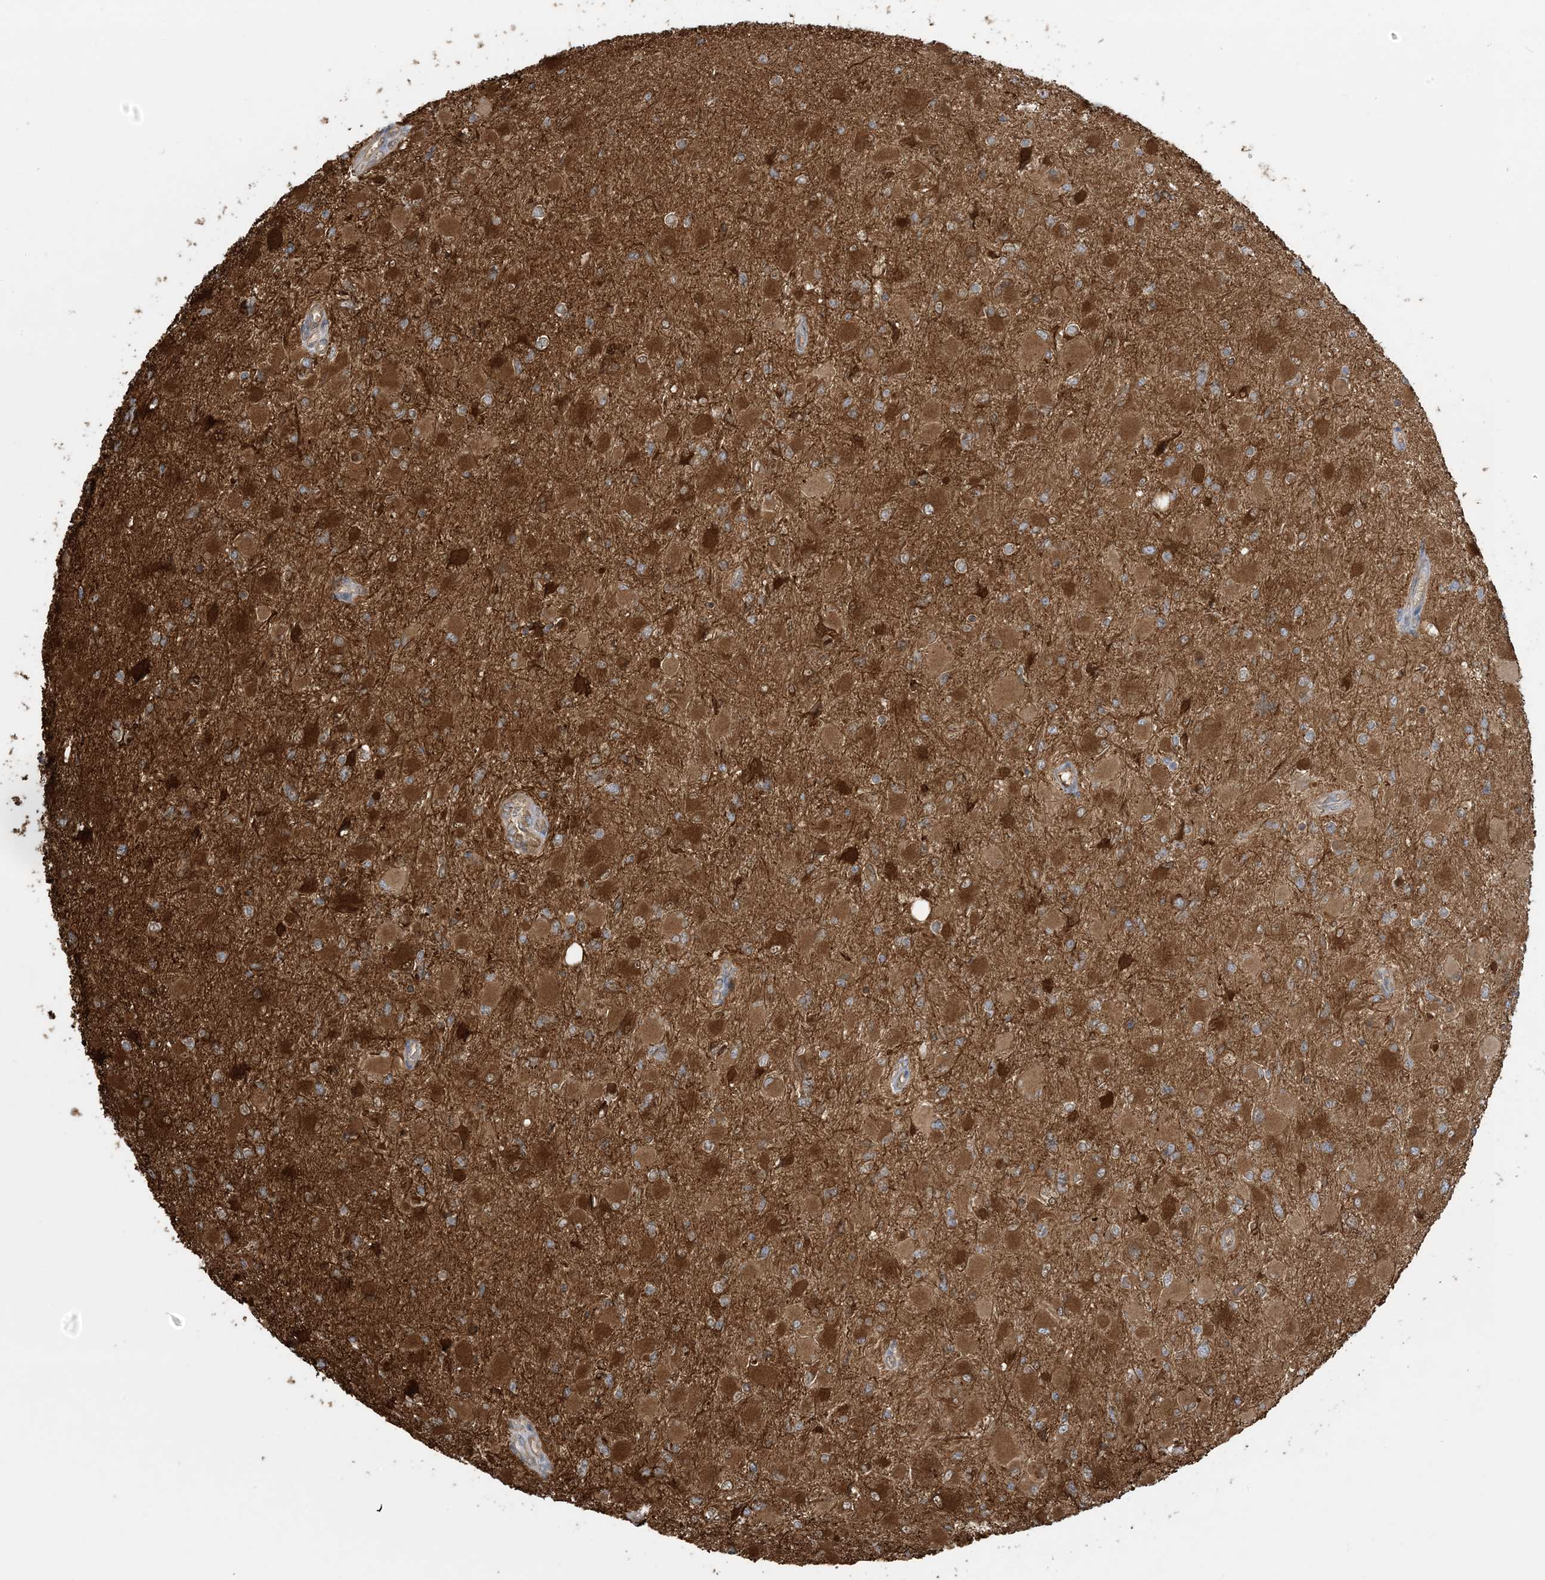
{"staining": {"intensity": "strong", "quantity": ">75%", "location": "cytoplasmic/membranous"}, "tissue": "glioma", "cell_type": "Tumor cells", "image_type": "cancer", "snomed": [{"axis": "morphology", "description": "Glioma, malignant, High grade"}, {"axis": "topography", "description": "Cerebral cortex"}], "caption": "The photomicrograph demonstrates immunohistochemical staining of malignant high-grade glioma. There is strong cytoplasmic/membranous staining is identified in approximately >75% of tumor cells.", "gene": "SRP72", "patient": {"sex": "female", "age": 36}}